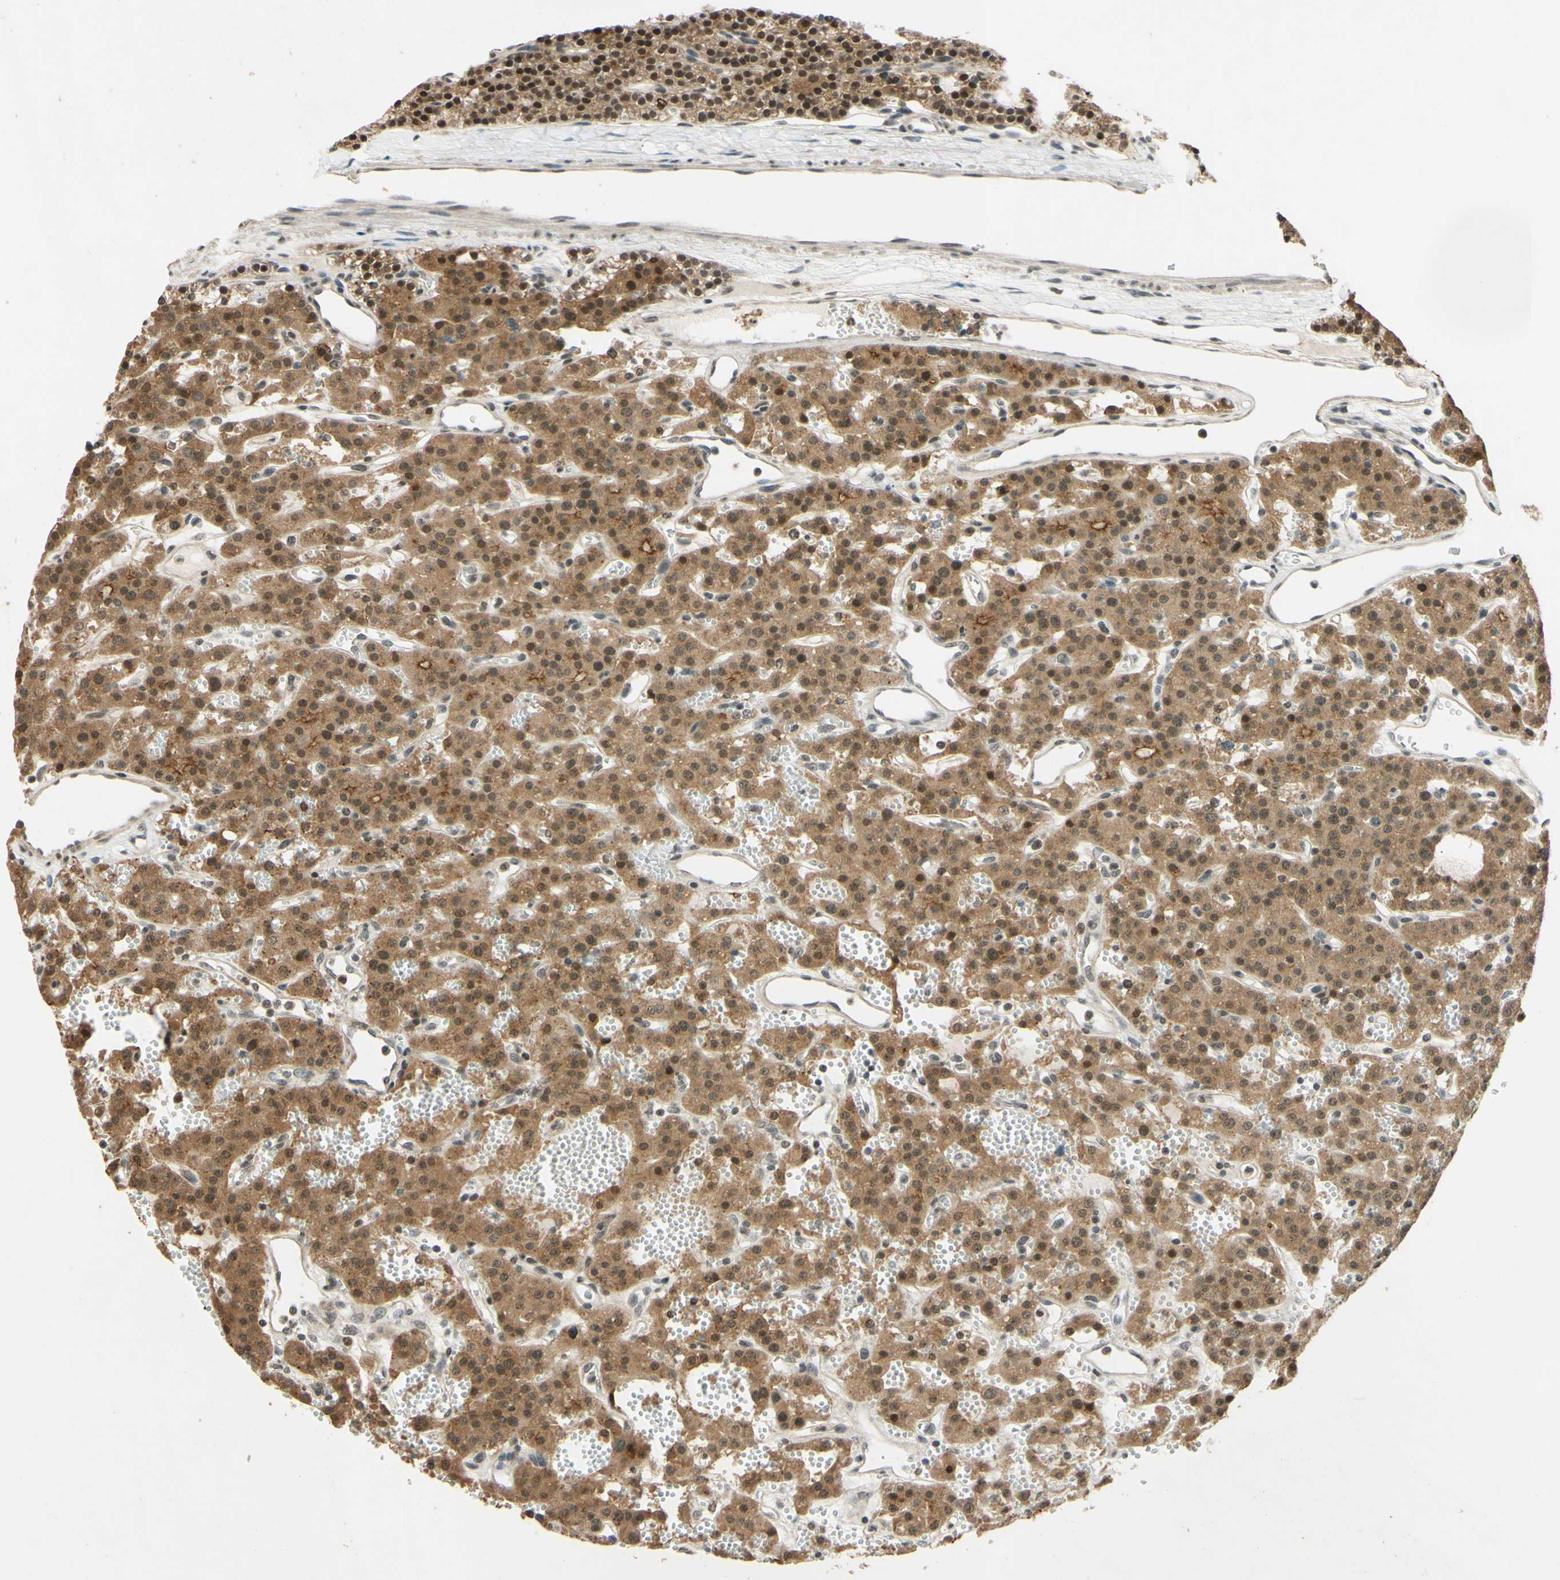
{"staining": {"intensity": "moderate", "quantity": ">75%", "location": "cytoplasmic/membranous,nuclear"}, "tissue": "parathyroid gland", "cell_type": "Glandular cells", "image_type": "normal", "snomed": [{"axis": "morphology", "description": "Normal tissue, NOS"}, {"axis": "morphology", "description": "Adenoma, NOS"}, {"axis": "topography", "description": "Parathyroid gland"}], "caption": "Parathyroid gland was stained to show a protein in brown. There is medium levels of moderate cytoplasmic/membranous,nuclear positivity in about >75% of glandular cells.", "gene": "SMARCB1", "patient": {"sex": "female", "age": 81}}